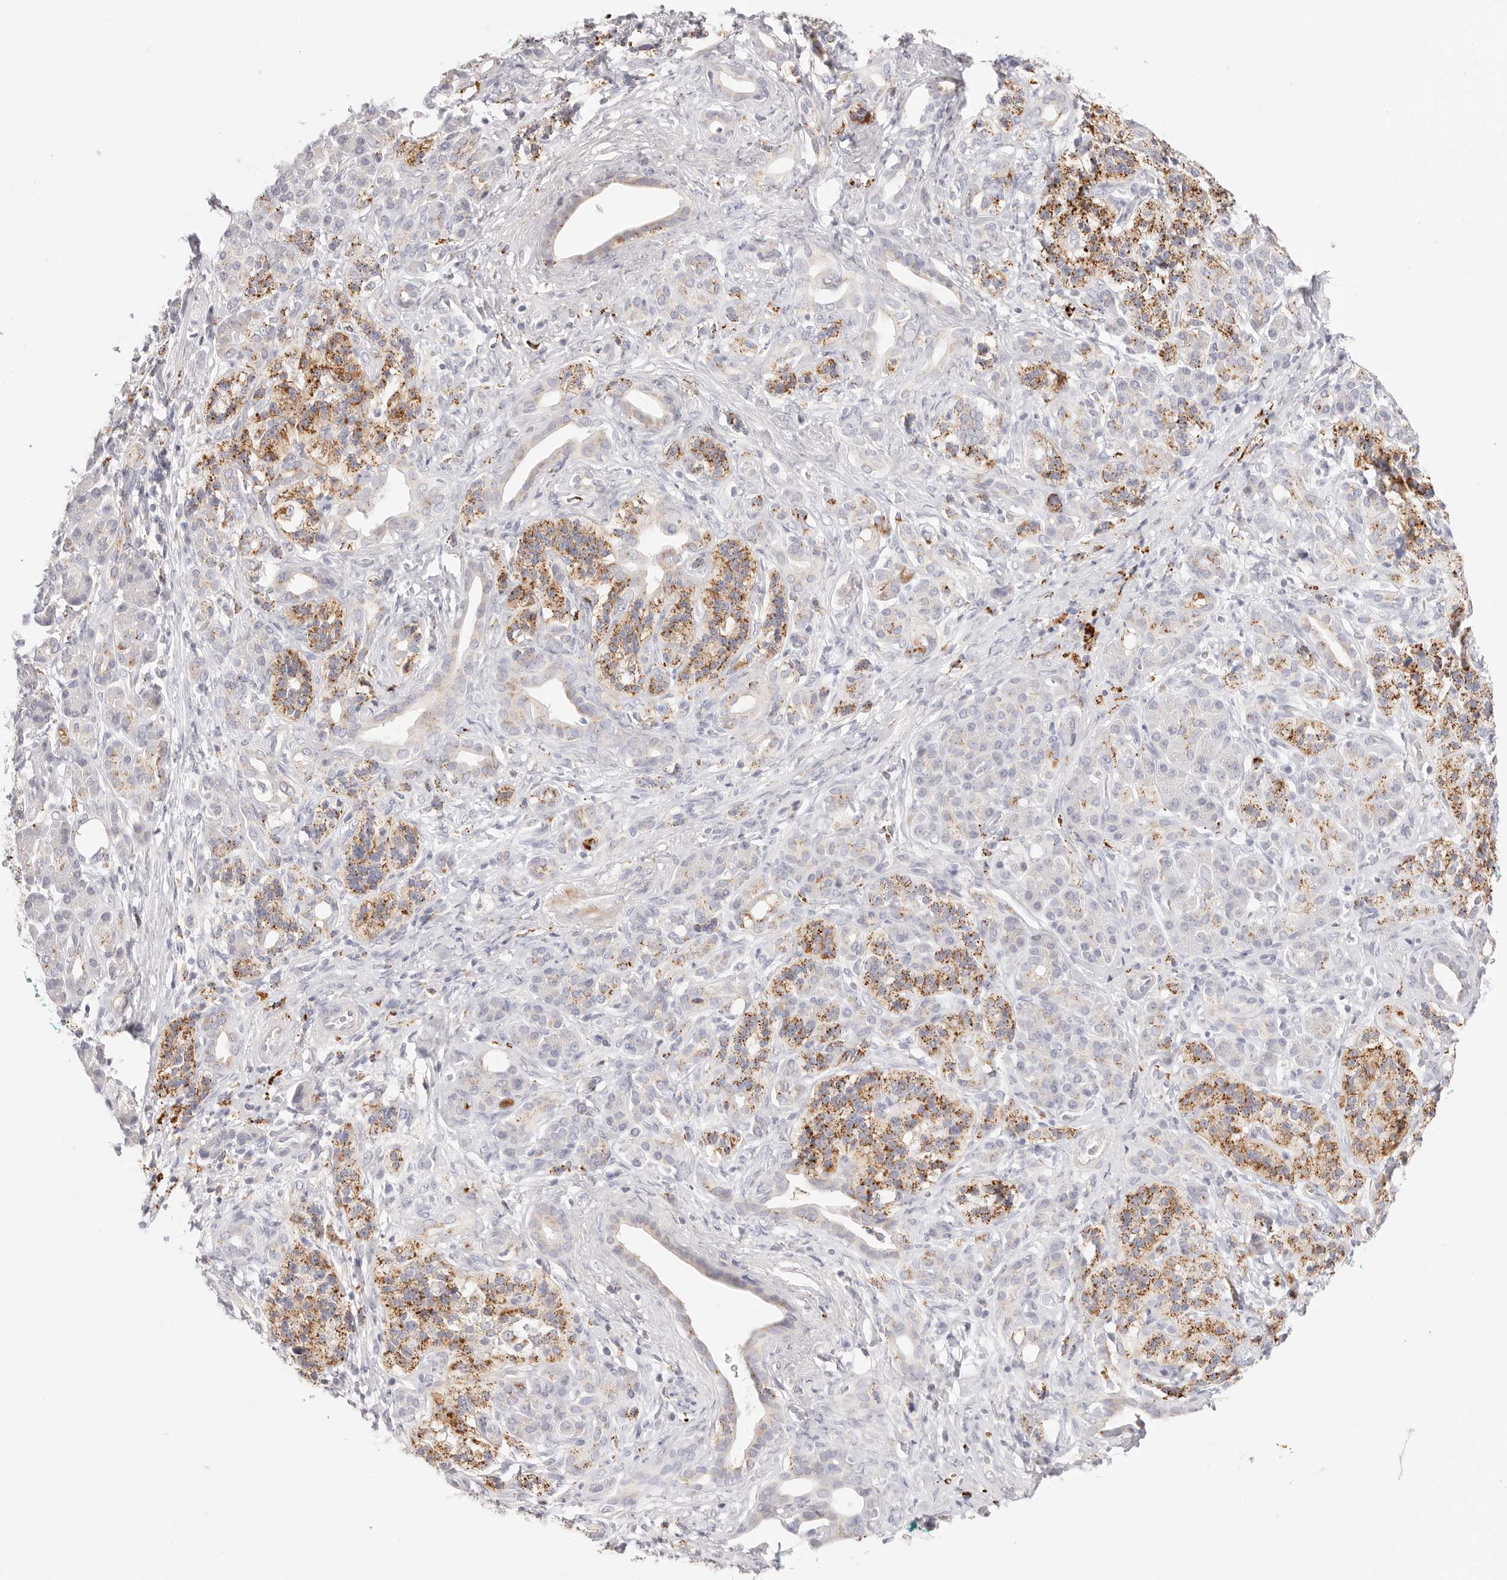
{"staining": {"intensity": "moderate", "quantity": "<25%", "location": "cytoplasmic/membranous"}, "tissue": "pancreatic cancer", "cell_type": "Tumor cells", "image_type": "cancer", "snomed": [{"axis": "morphology", "description": "Adenocarcinoma, NOS"}, {"axis": "topography", "description": "Pancreas"}], "caption": "High-power microscopy captured an immunohistochemistry (IHC) micrograph of pancreatic cancer, revealing moderate cytoplasmic/membranous staining in about <25% of tumor cells.", "gene": "STKLD1", "patient": {"sex": "male", "age": 78}}